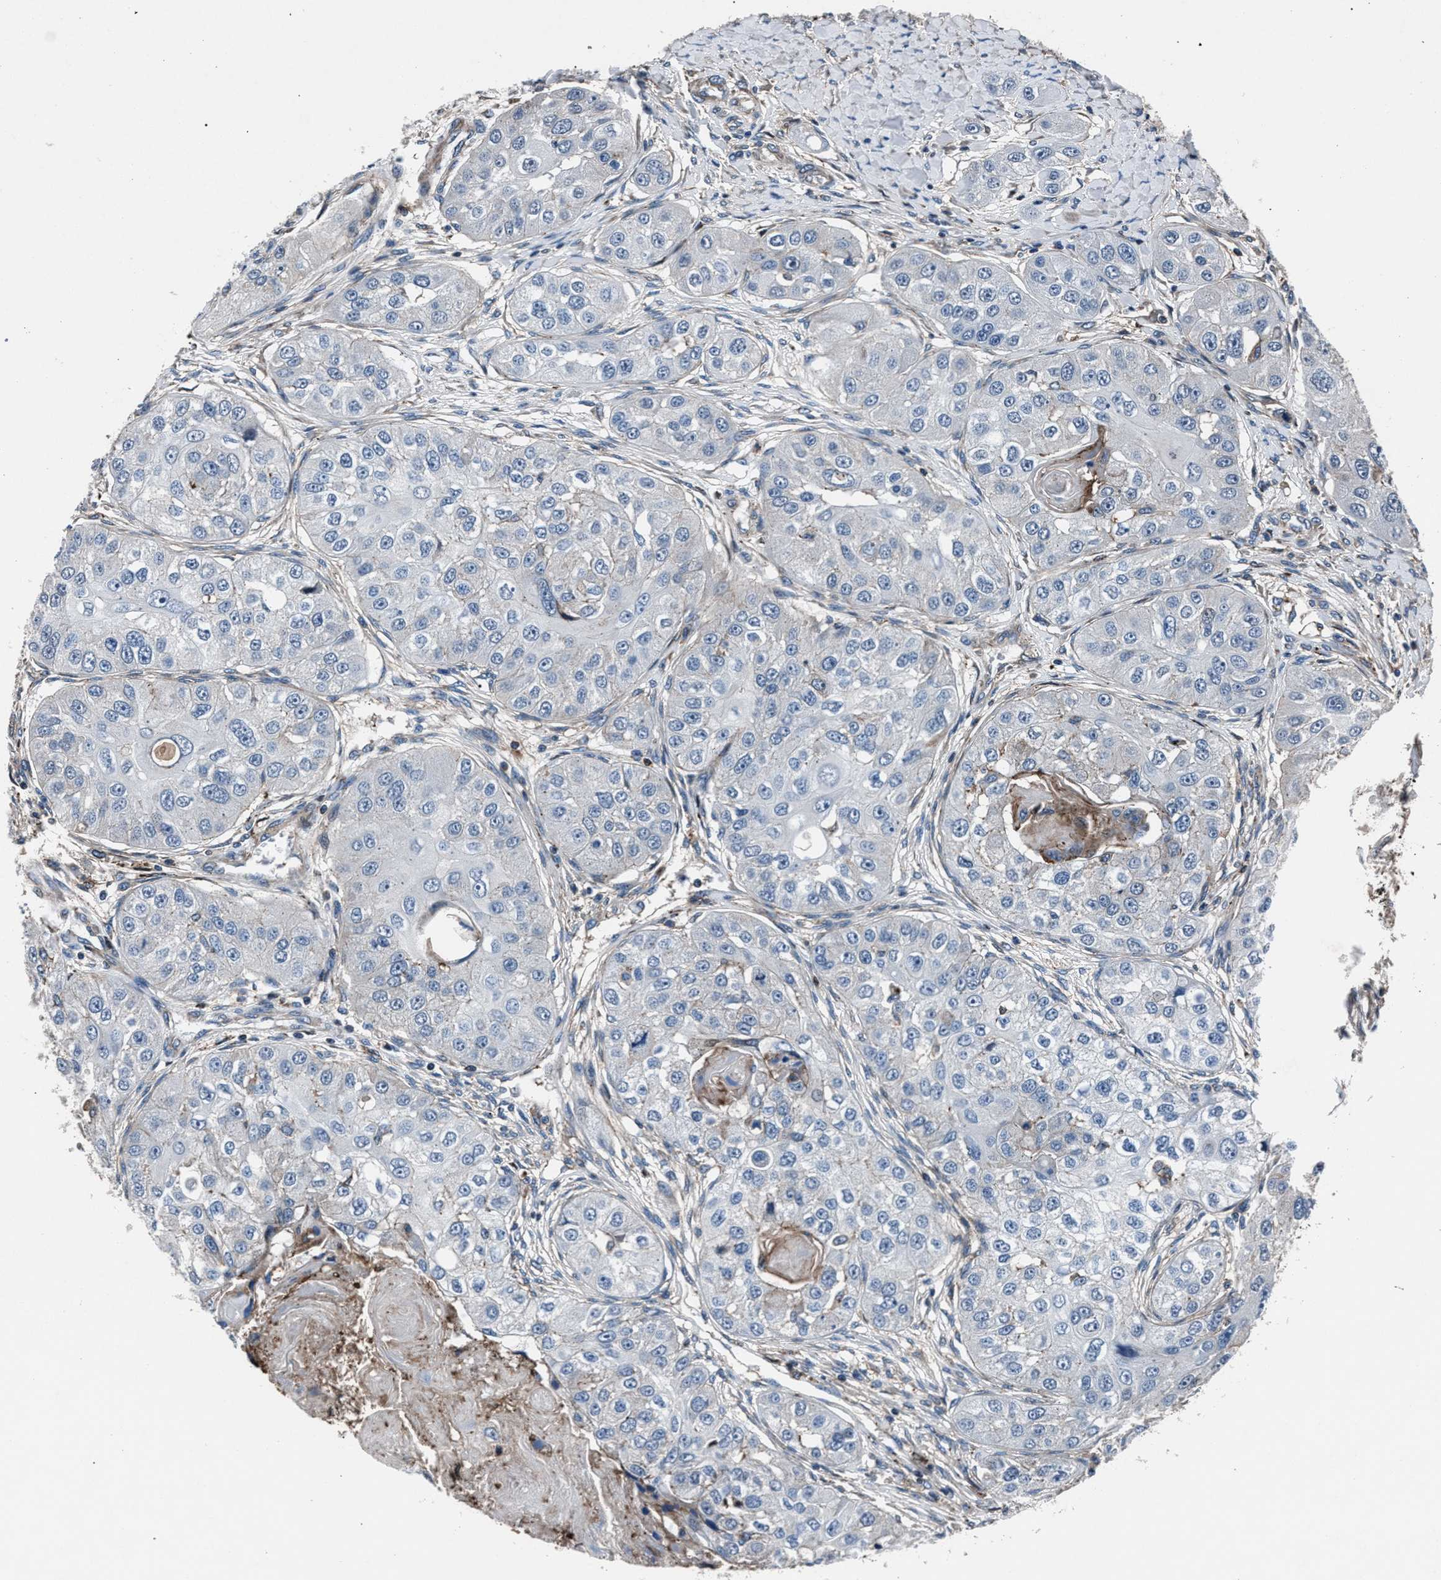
{"staining": {"intensity": "negative", "quantity": "none", "location": "none"}, "tissue": "head and neck cancer", "cell_type": "Tumor cells", "image_type": "cancer", "snomed": [{"axis": "morphology", "description": "Normal tissue, NOS"}, {"axis": "morphology", "description": "Squamous cell carcinoma, NOS"}, {"axis": "topography", "description": "Skeletal muscle"}, {"axis": "topography", "description": "Head-Neck"}], "caption": "Immunohistochemistry (IHC) image of neoplastic tissue: human head and neck cancer stained with DAB demonstrates no significant protein positivity in tumor cells.", "gene": "MFSD11", "patient": {"sex": "male", "age": 51}}